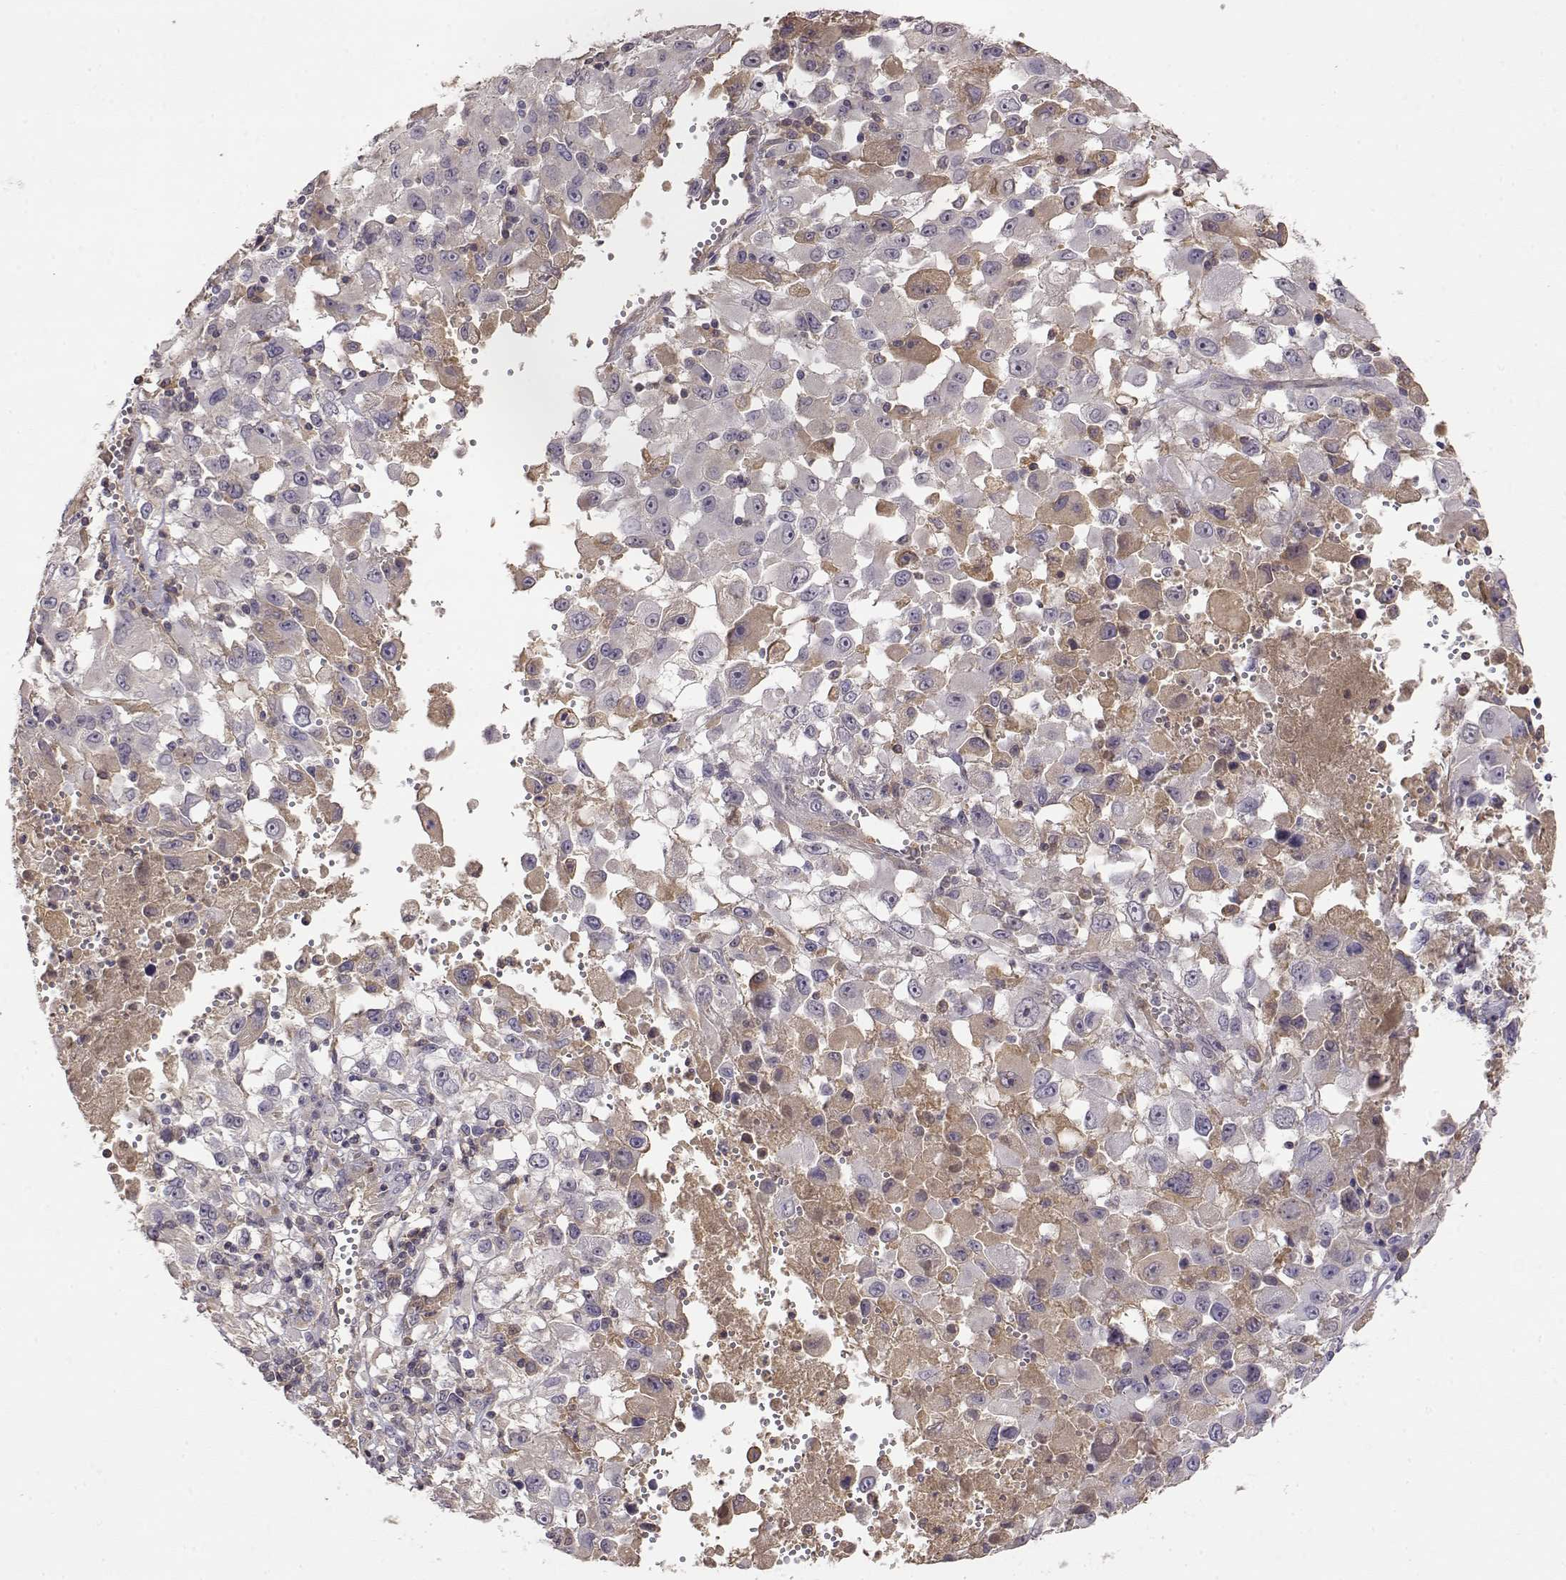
{"staining": {"intensity": "weak", "quantity": "<25%", "location": "cytoplasmic/membranous"}, "tissue": "melanoma", "cell_type": "Tumor cells", "image_type": "cancer", "snomed": [{"axis": "morphology", "description": "Malignant melanoma, Metastatic site"}, {"axis": "topography", "description": "Soft tissue"}], "caption": "IHC histopathology image of human malignant melanoma (metastatic site) stained for a protein (brown), which demonstrates no expression in tumor cells.", "gene": "TACR1", "patient": {"sex": "male", "age": 50}}